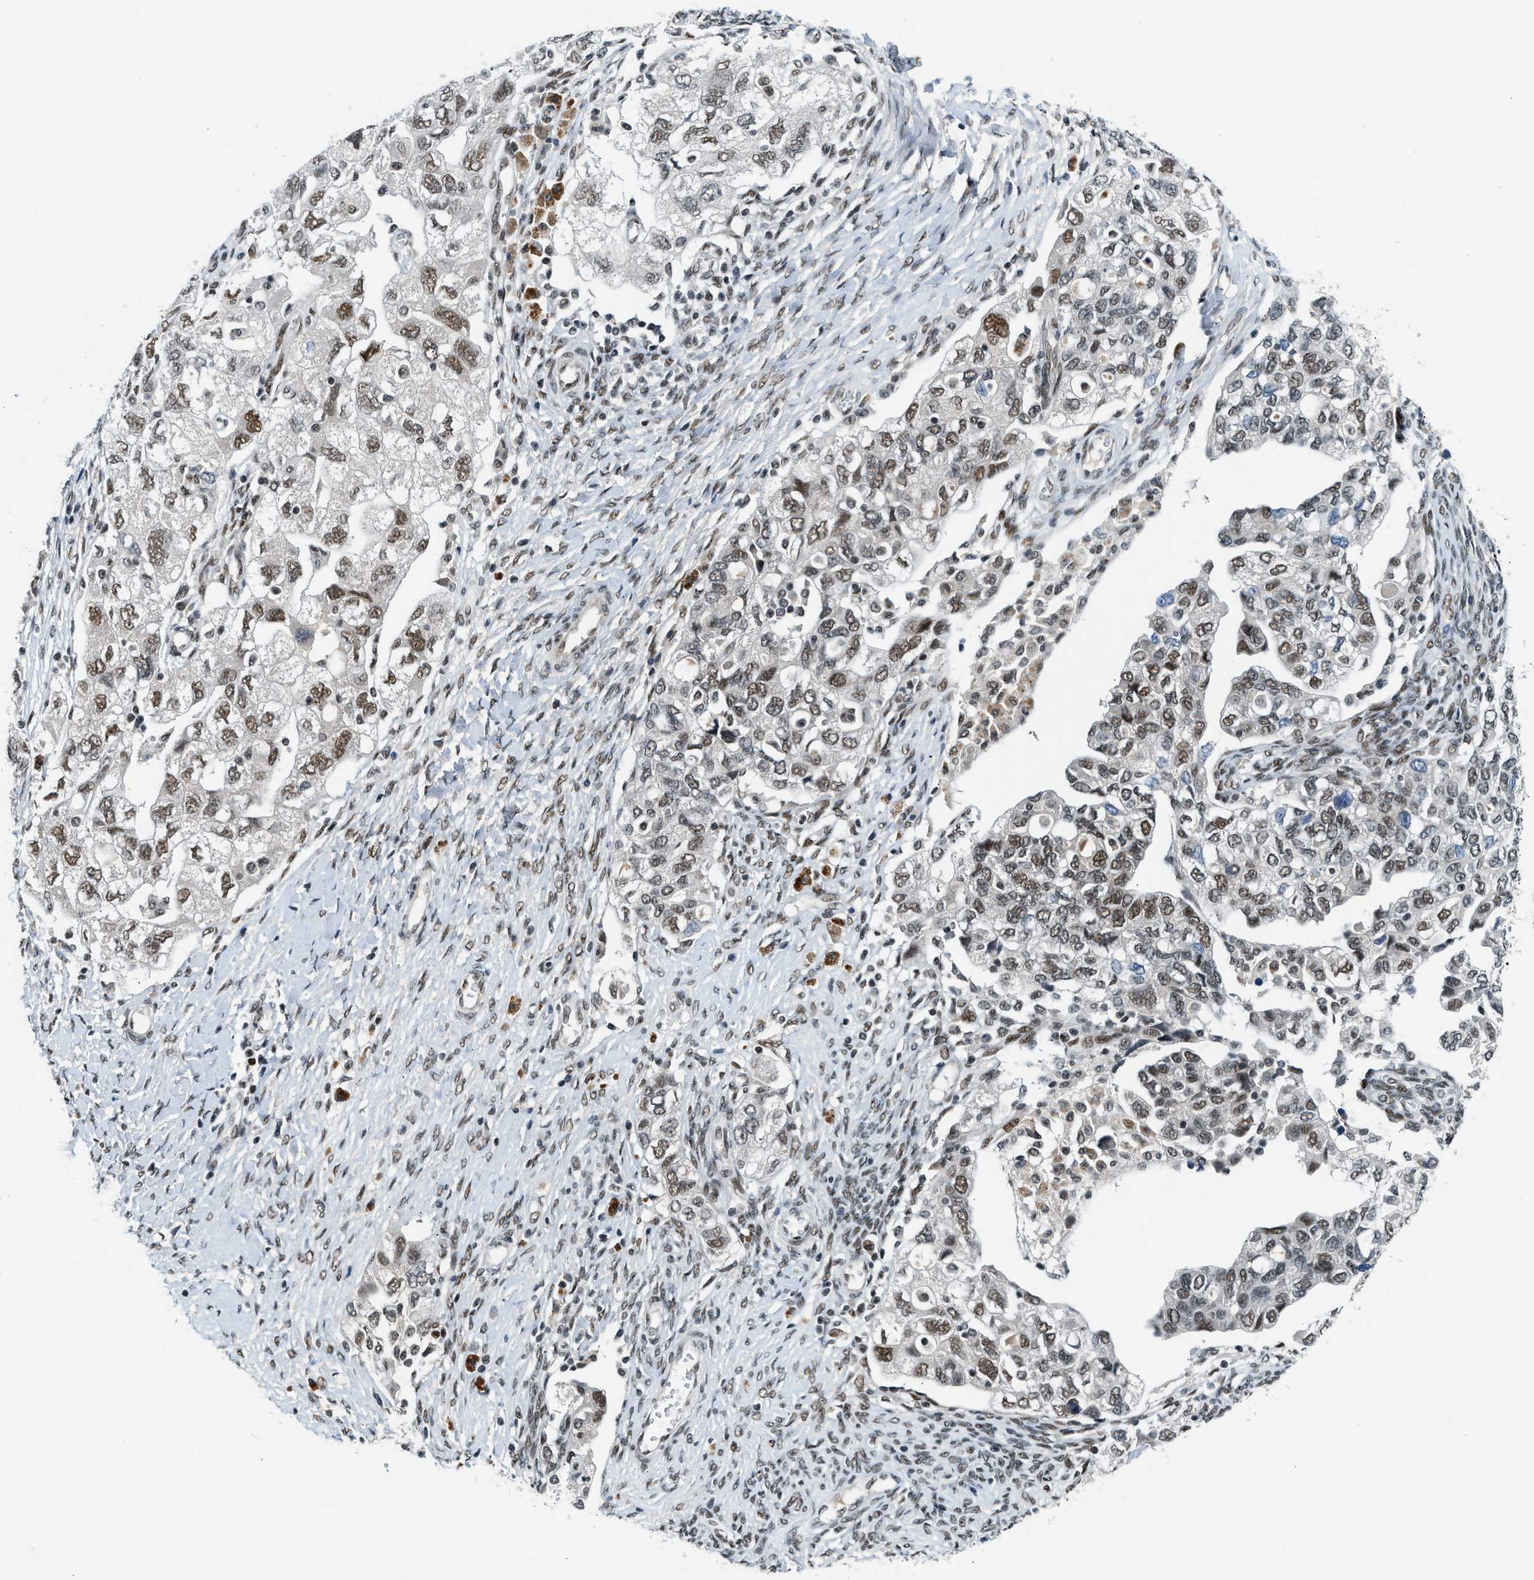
{"staining": {"intensity": "moderate", "quantity": ">75%", "location": "nuclear"}, "tissue": "ovarian cancer", "cell_type": "Tumor cells", "image_type": "cancer", "snomed": [{"axis": "morphology", "description": "Carcinoma, NOS"}, {"axis": "morphology", "description": "Cystadenocarcinoma, serous, NOS"}, {"axis": "topography", "description": "Ovary"}], "caption": "Brown immunohistochemical staining in ovarian carcinoma exhibits moderate nuclear positivity in approximately >75% of tumor cells.", "gene": "NCOA1", "patient": {"sex": "female", "age": 69}}